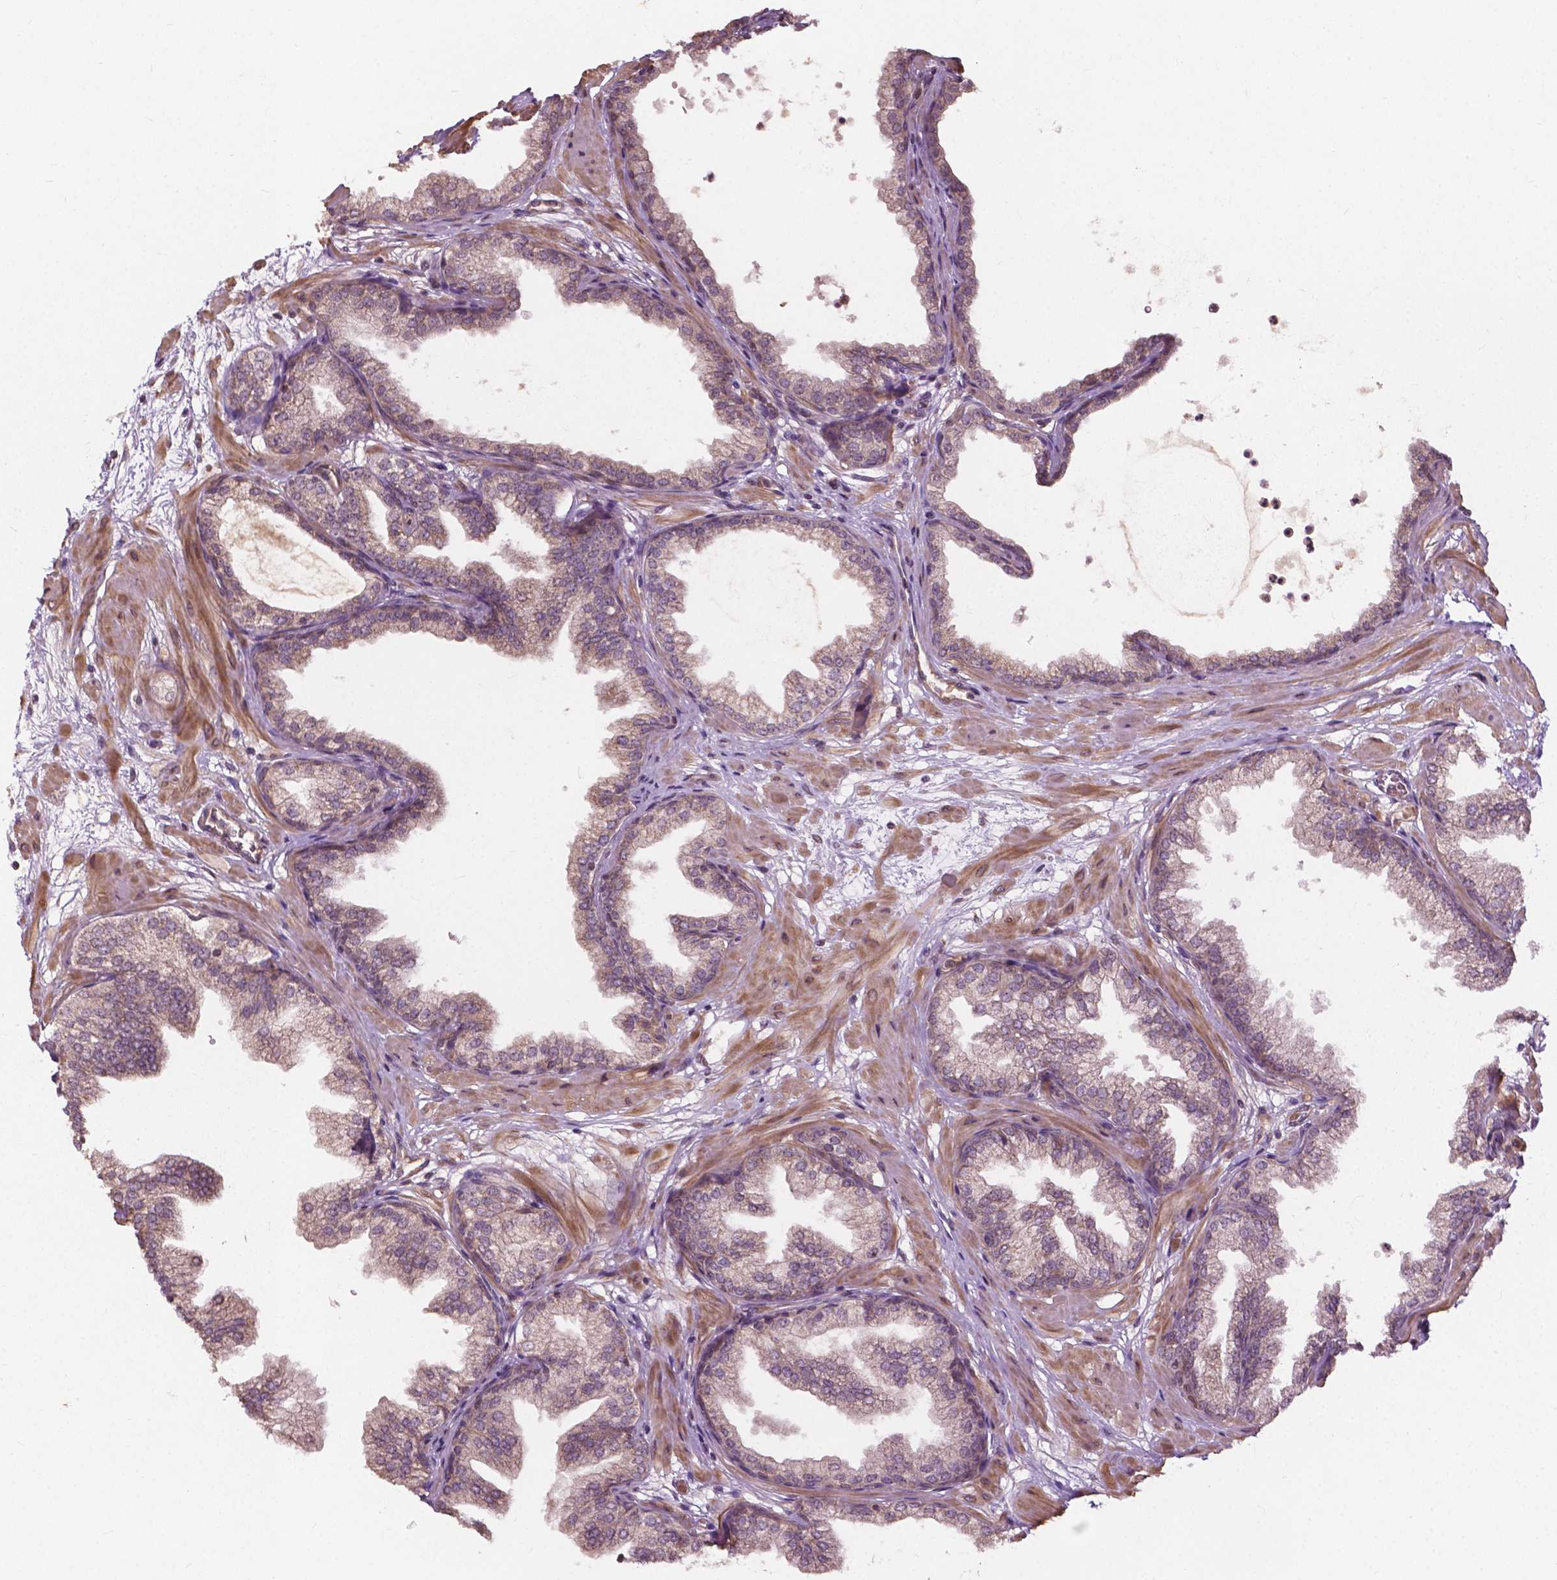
{"staining": {"intensity": "moderate", "quantity": "25%-75%", "location": "cytoplasmic/membranous"}, "tissue": "prostate", "cell_type": "Glandular cells", "image_type": "normal", "snomed": [{"axis": "morphology", "description": "Normal tissue, NOS"}, {"axis": "topography", "description": "Prostate"}], "caption": "Prostate stained for a protein (brown) demonstrates moderate cytoplasmic/membranous positive staining in about 25%-75% of glandular cells.", "gene": "CDC42BPA", "patient": {"sex": "male", "age": 37}}